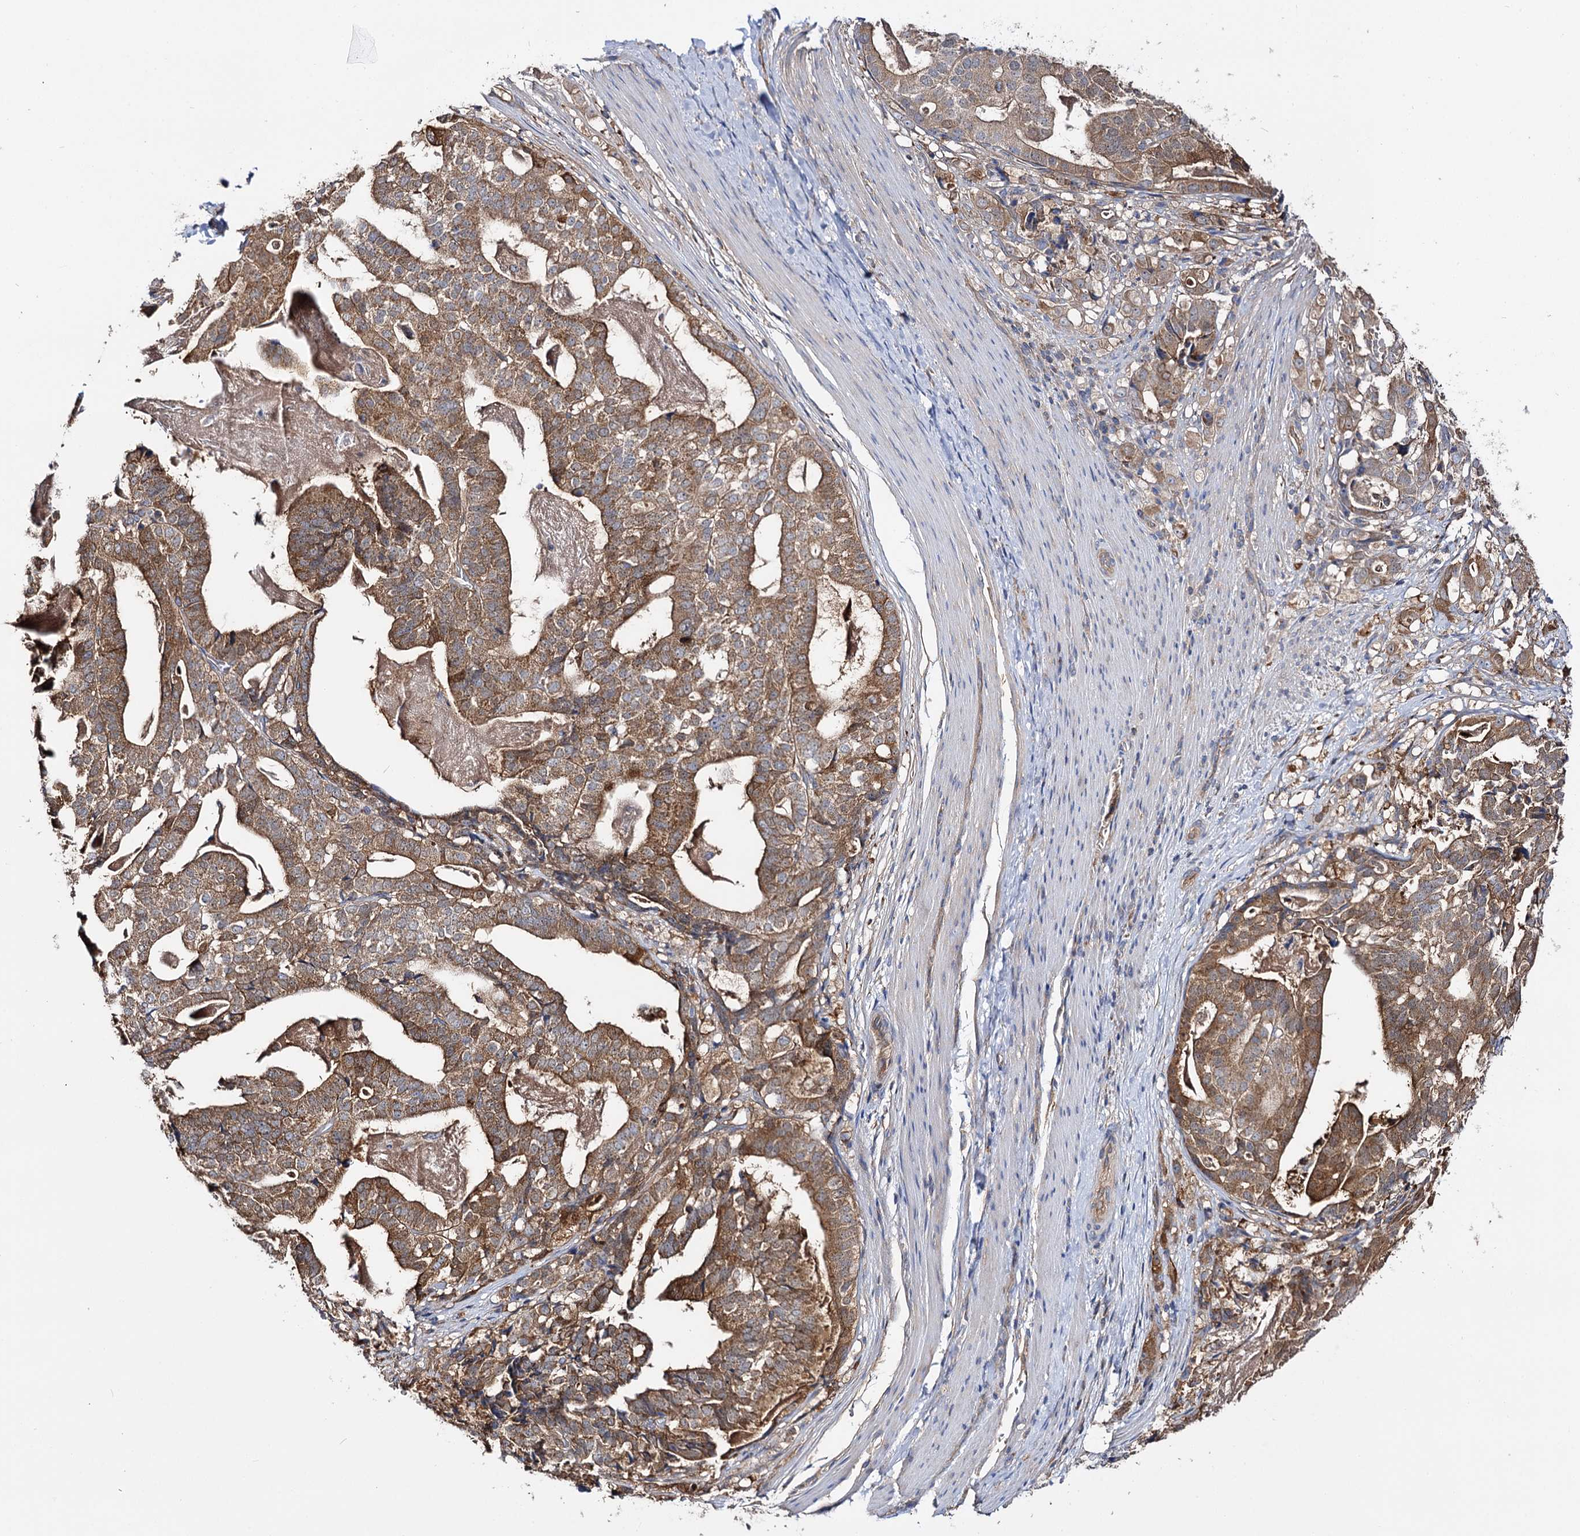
{"staining": {"intensity": "moderate", "quantity": ">75%", "location": "cytoplasmic/membranous"}, "tissue": "stomach cancer", "cell_type": "Tumor cells", "image_type": "cancer", "snomed": [{"axis": "morphology", "description": "Adenocarcinoma, NOS"}, {"axis": "topography", "description": "Stomach"}], "caption": "This is a photomicrograph of immunohistochemistry (IHC) staining of stomach adenocarcinoma, which shows moderate positivity in the cytoplasmic/membranous of tumor cells.", "gene": "IDI1", "patient": {"sex": "male", "age": 48}}